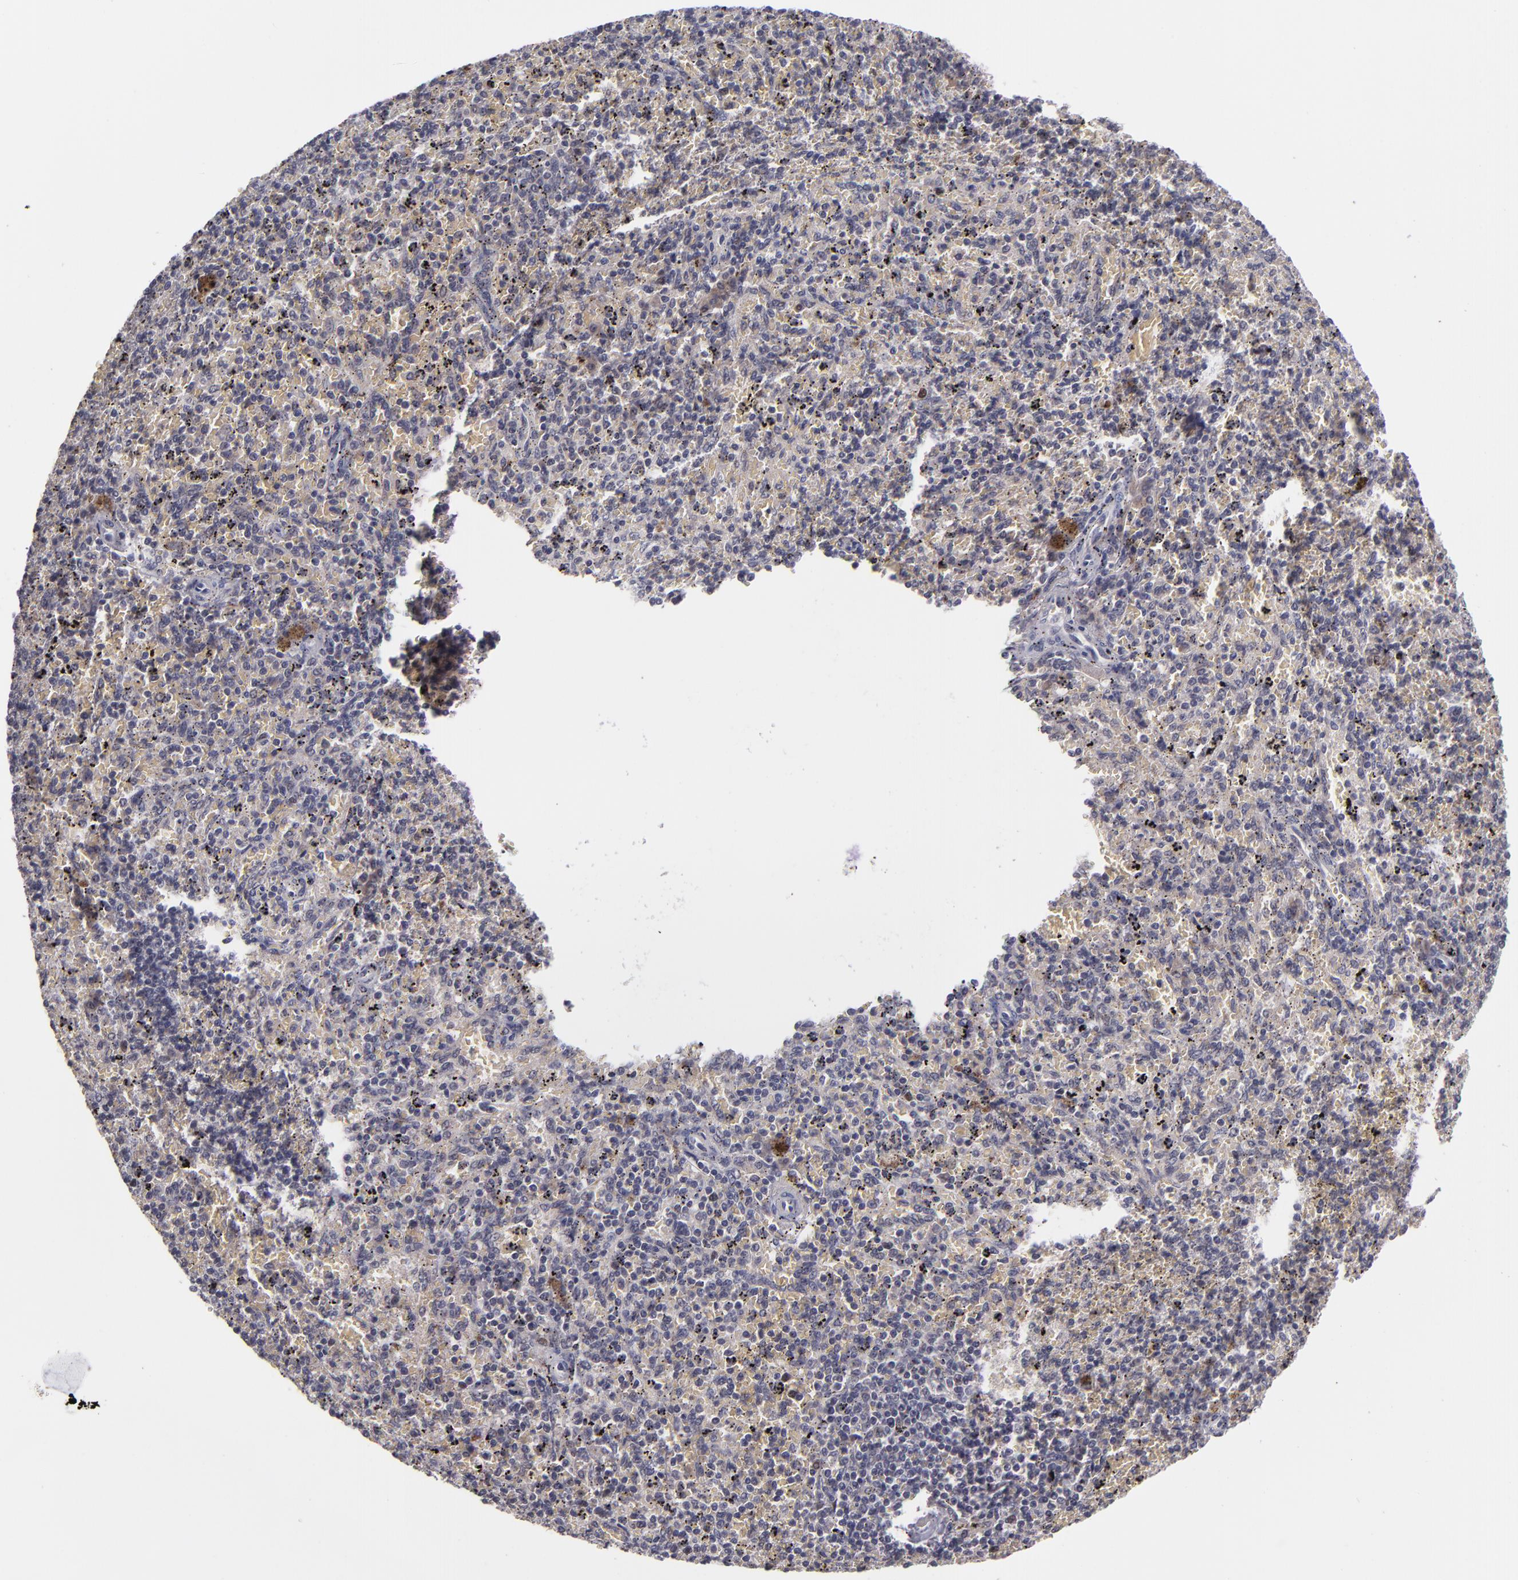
{"staining": {"intensity": "negative", "quantity": "none", "location": "none"}, "tissue": "spleen", "cell_type": "Cells in red pulp", "image_type": "normal", "snomed": [{"axis": "morphology", "description": "Normal tissue, NOS"}, {"axis": "topography", "description": "Spleen"}], "caption": "Immunohistochemistry (IHC) of unremarkable spleen exhibits no staining in cells in red pulp. (Stains: DAB immunohistochemistry (IHC) with hematoxylin counter stain, Microscopy: brightfield microscopy at high magnification).", "gene": "CDC7", "patient": {"sex": "female", "age": 43}}